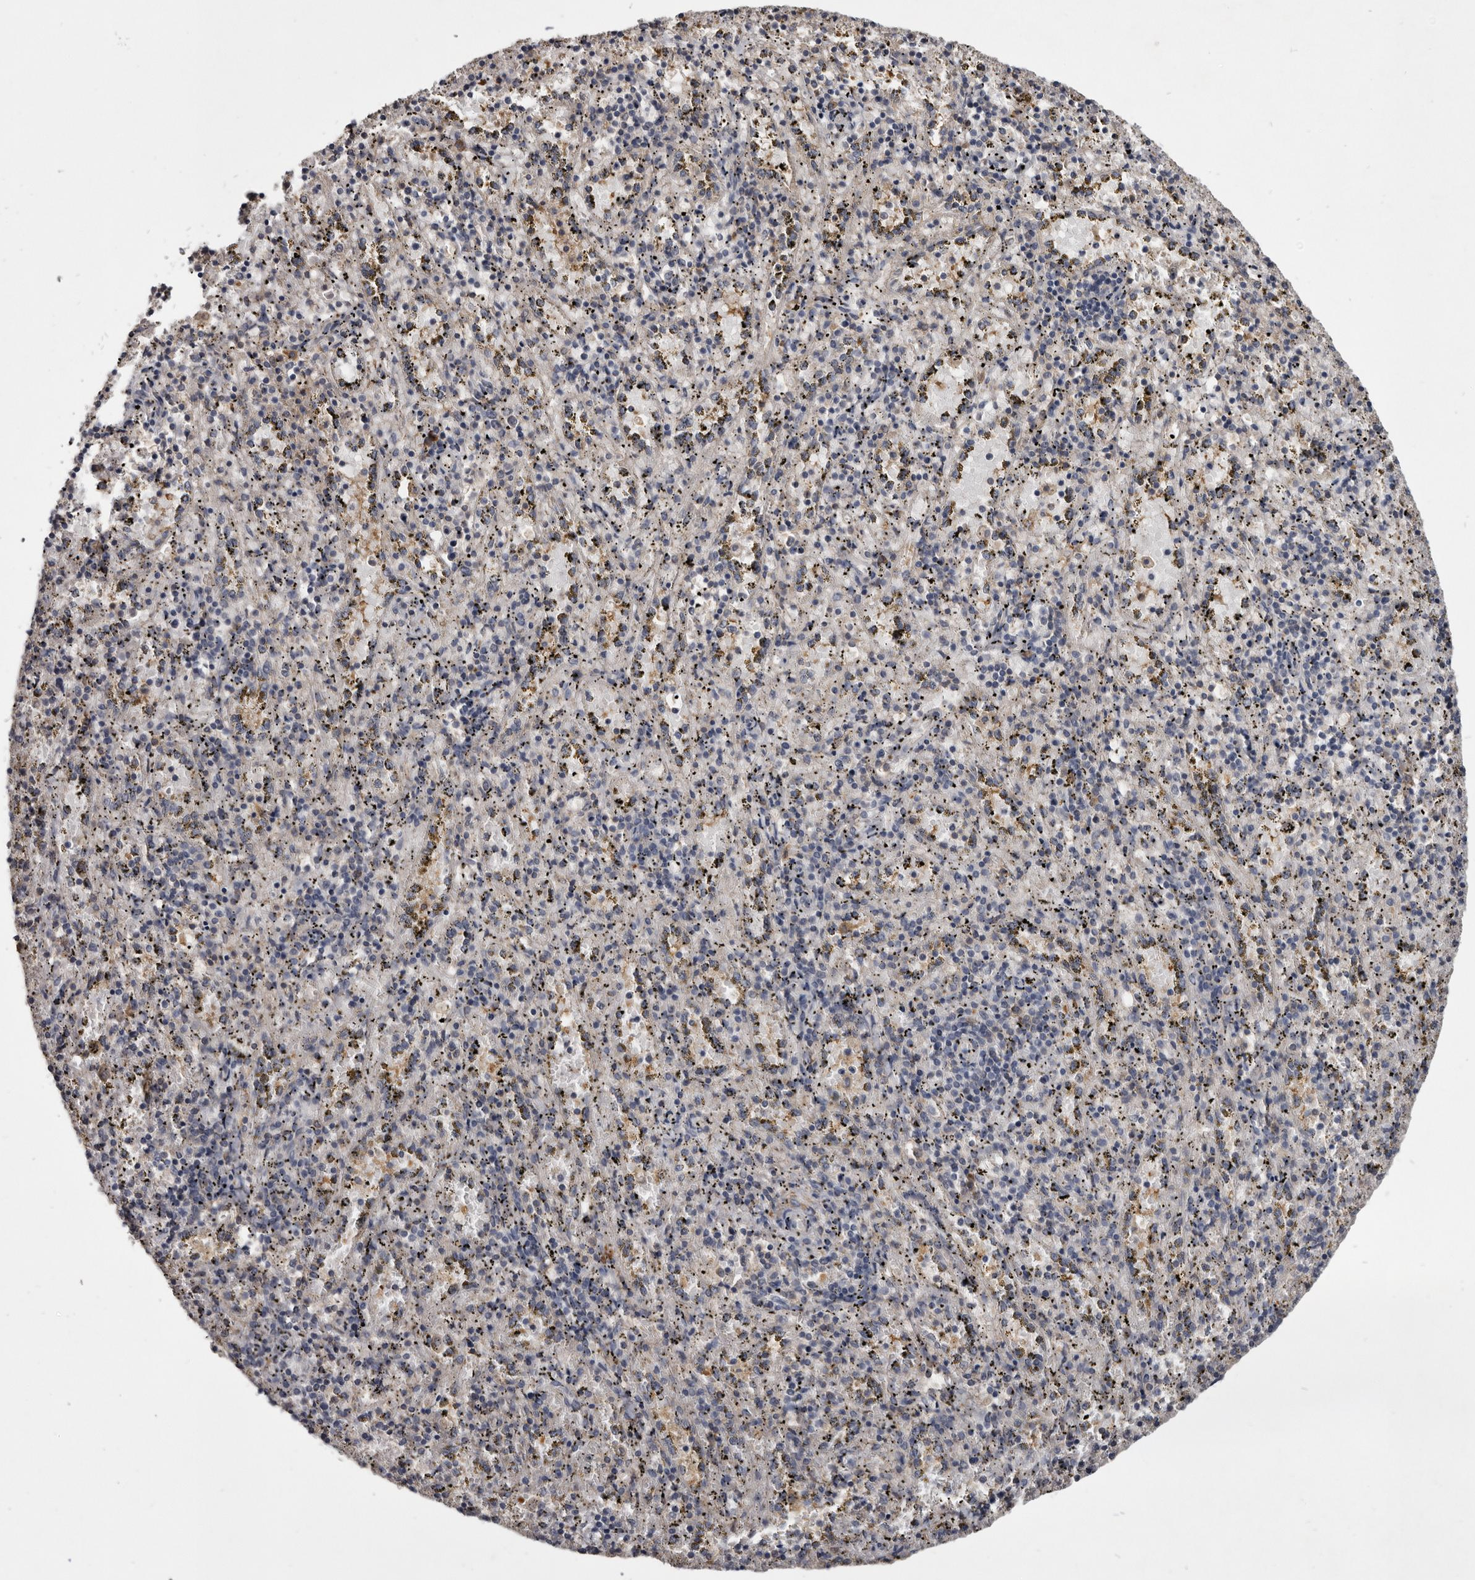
{"staining": {"intensity": "weak", "quantity": "<25%", "location": "cytoplasmic/membranous"}, "tissue": "spleen", "cell_type": "Cells in red pulp", "image_type": "normal", "snomed": [{"axis": "morphology", "description": "Normal tissue, NOS"}, {"axis": "topography", "description": "Spleen"}], "caption": "Immunohistochemistry (IHC) micrograph of normal spleen: spleen stained with DAB demonstrates no significant protein expression in cells in red pulp.", "gene": "TTC39A", "patient": {"sex": "male", "age": 11}}